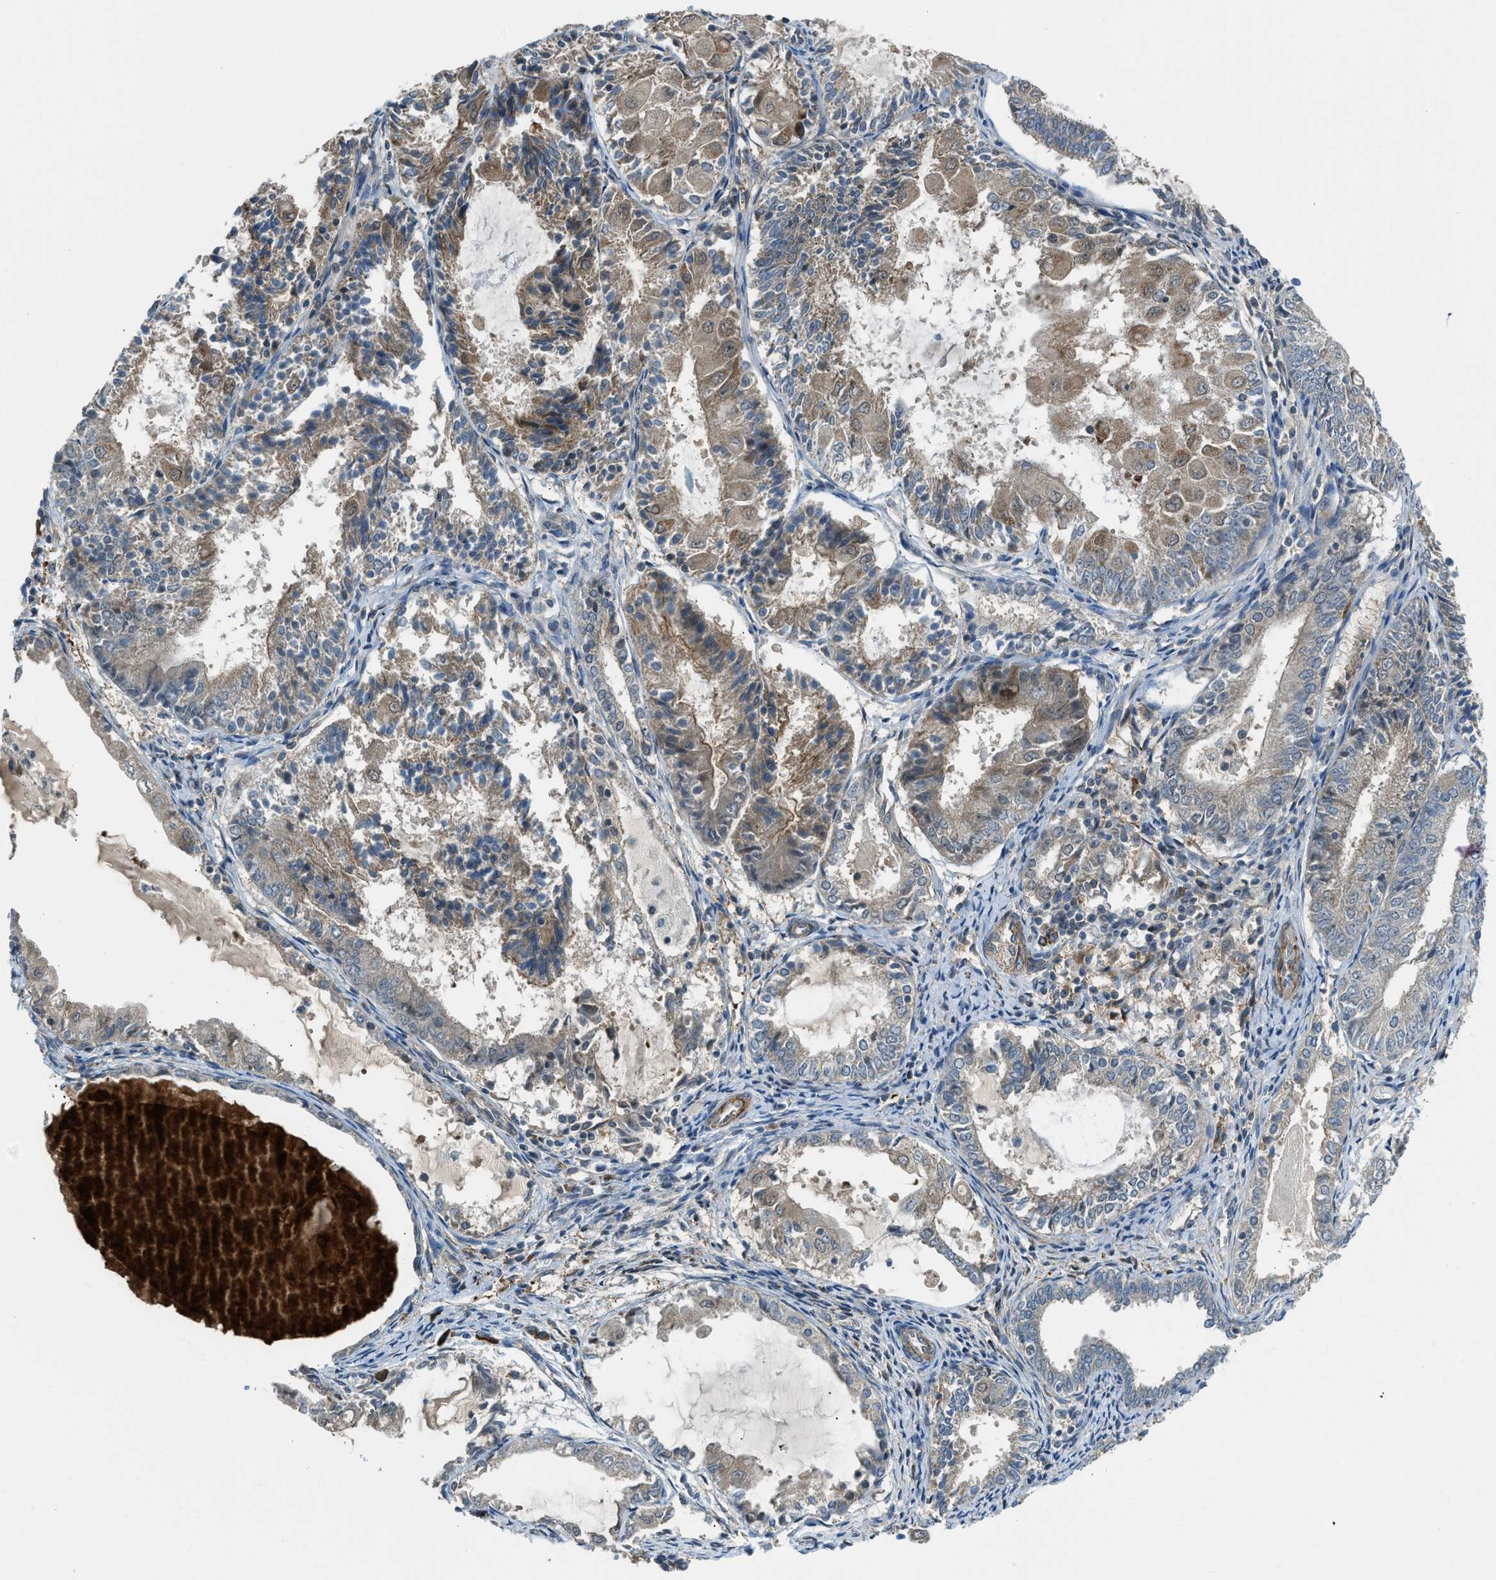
{"staining": {"intensity": "weak", "quantity": ">75%", "location": "cytoplasmic/membranous"}, "tissue": "endometrial cancer", "cell_type": "Tumor cells", "image_type": "cancer", "snomed": [{"axis": "morphology", "description": "Adenocarcinoma, NOS"}, {"axis": "topography", "description": "Endometrium"}], "caption": "Tumor cells show weak cytoplasmic/membranous staining in about >75% of cells in endometrial cancer.", "gene": "SESN2", "patient": {"sex": "female", "age": 81}}